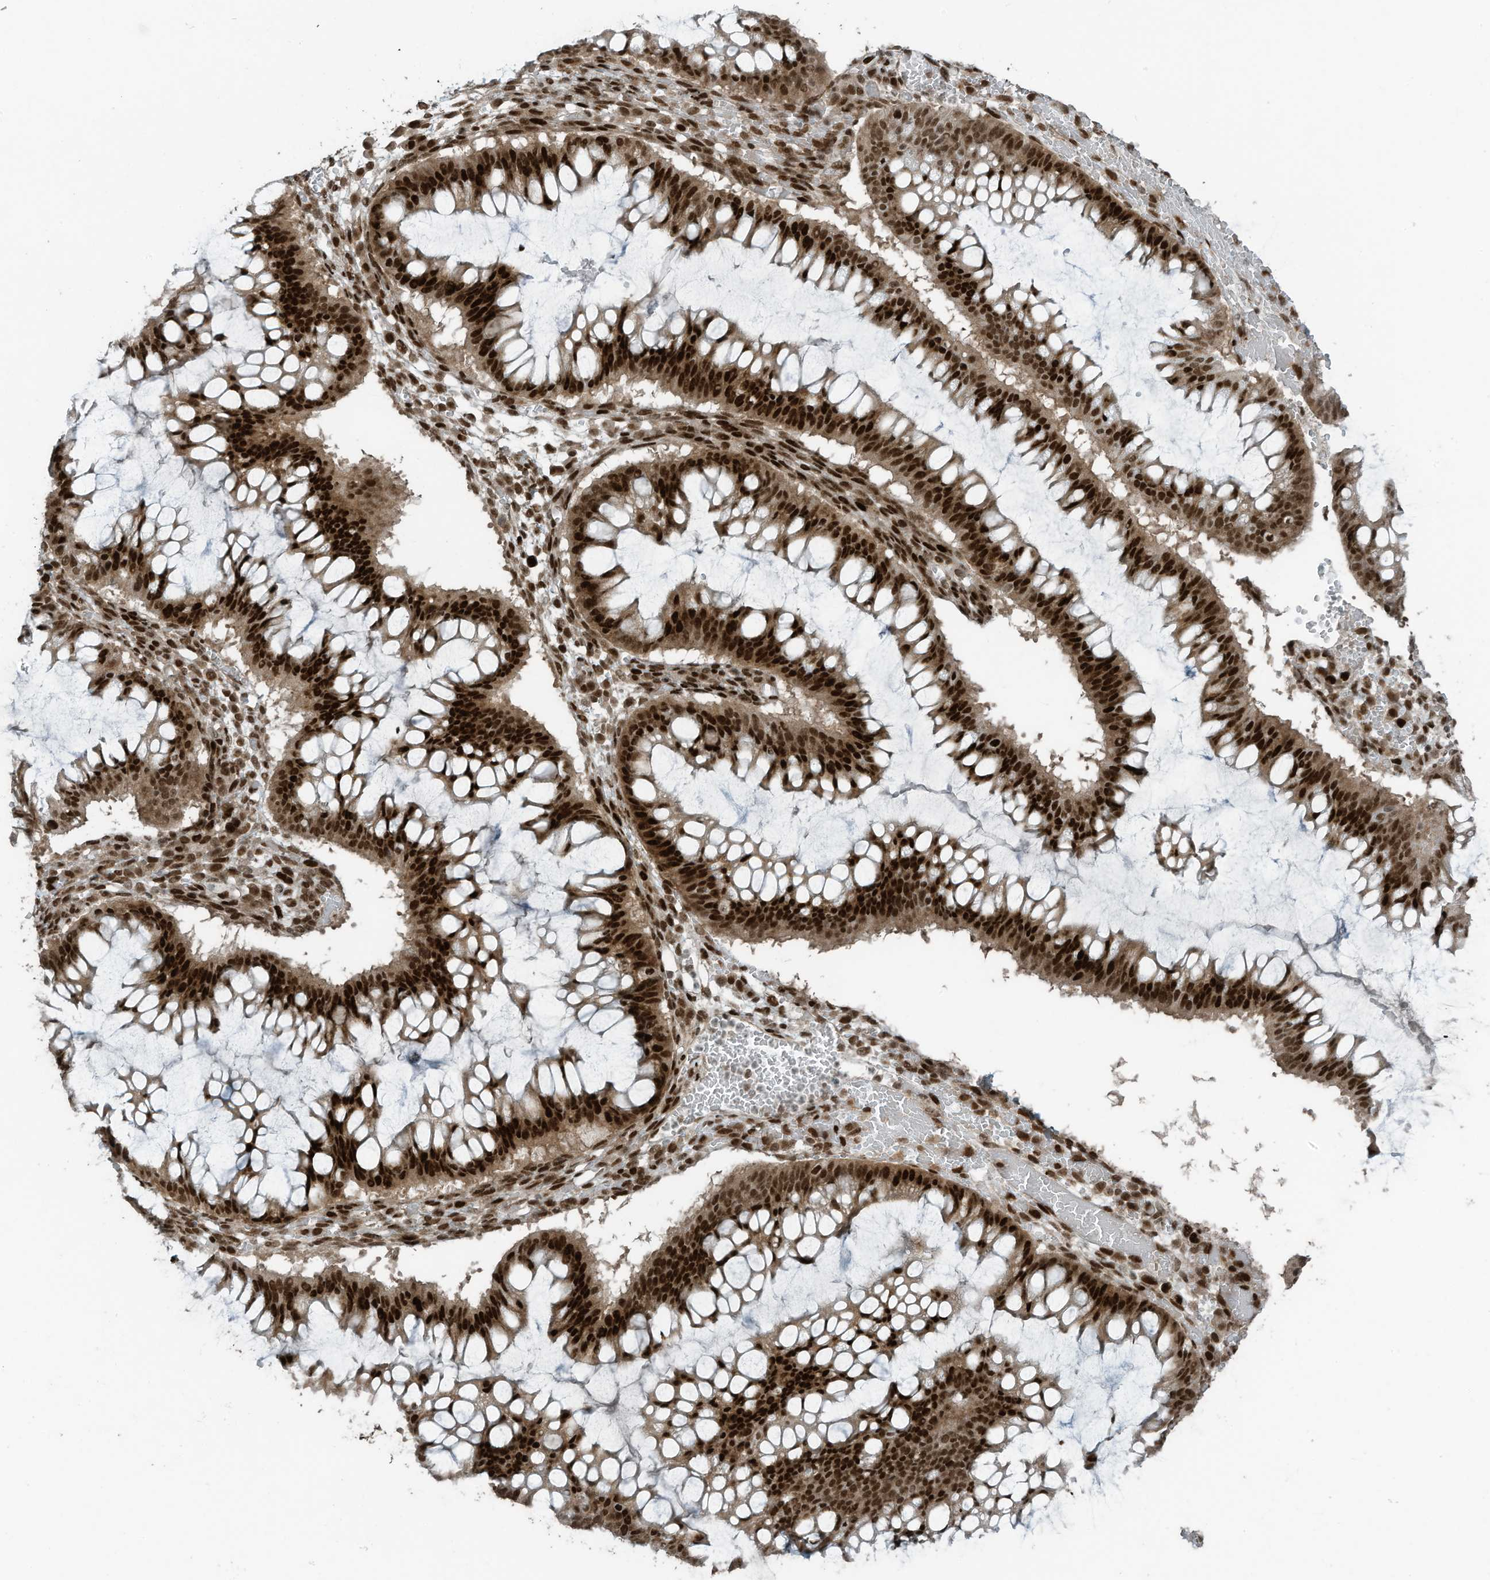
{"staining": {"intensity": "strong", "quantity": ">75%", "location": "nuclear"}, "tissue": "ovarian cancer", "cell_type": "Tumor cells", "image_type": "cancer", "snomed": [{"axis": "morphology", "description": "Cystadenocarcinoma, mucinous, NOS"}, {"axis": "topography", "description": "Ovary"}], "caption": "Immunohistochemical staining of human ovarian cancer (mucinous cystadenocarcinoma) shows high levels of strong nuclear expression in about >75% of tumor cells.", "gene": "PCNP", "patient": {"sex": "female", "age": 73}}